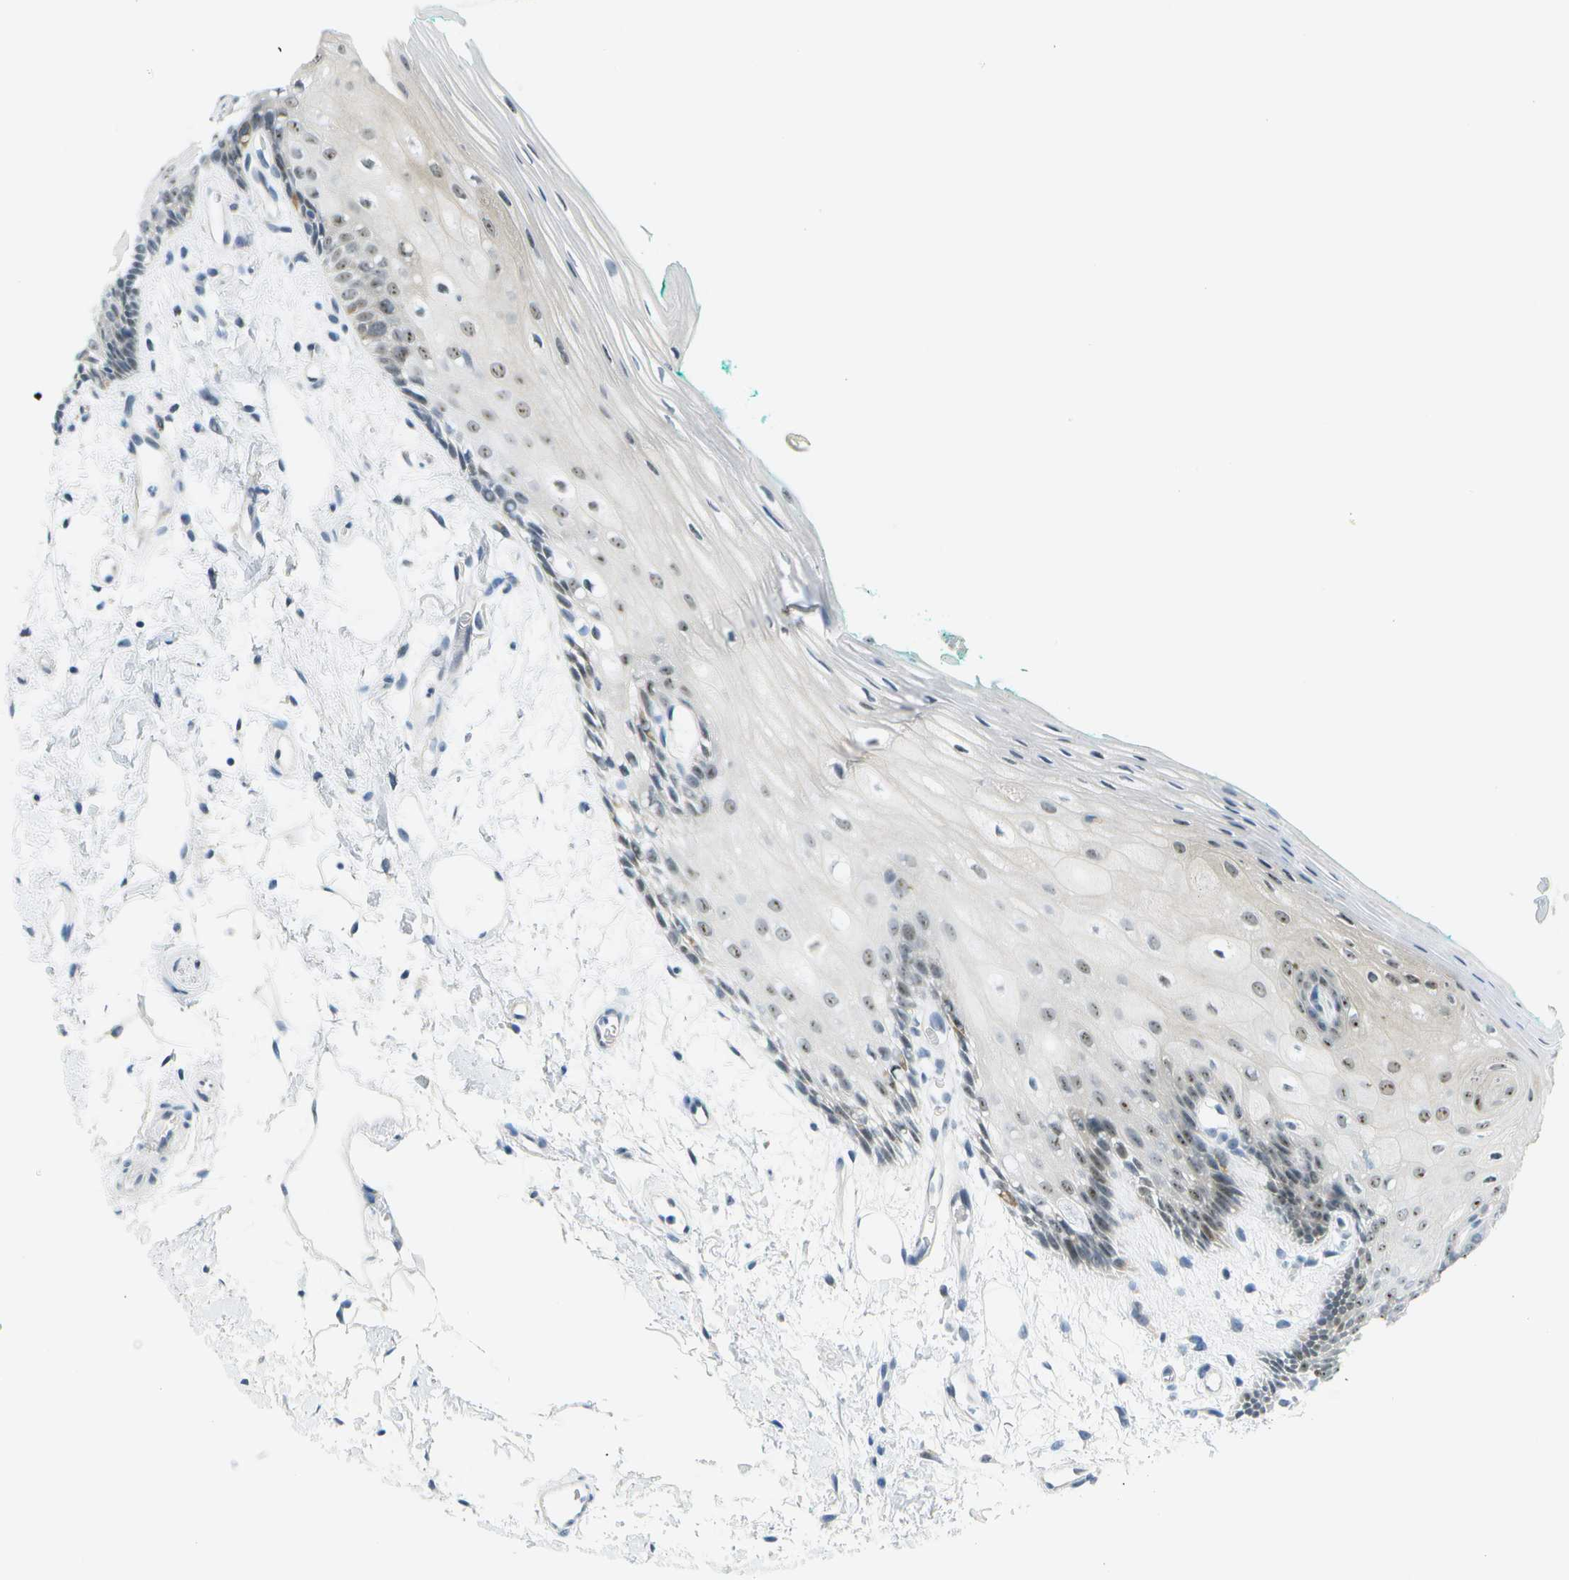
{"staining": {"intensity": "weak", "quantity": "25%-75%", "location": "cytoplasmic/membranous"}, "tissue": "oral mucosa", "cell_type": "Squamous epithelial cells", "image_type": "normal", "snomed": [{"axis": "morphology", "description": "Normal tissue, NOS"}, {"axis": "topography", "description": "Skeletal muscle"}, {"axis": "topography", "description": "Oral tissue"}, {"axis": "topography", "description": "Peripheral nerve tissue"}], "caption": "Weak cytoplasmic/membranous positivity for a protein is present in about 25%-75% of squamous epithelial cells of unremarkable oral mucosa using immunohistochemistry (IHC).", "gene": "PITHD1", "patient": {"sex": "female", "age": 84}}